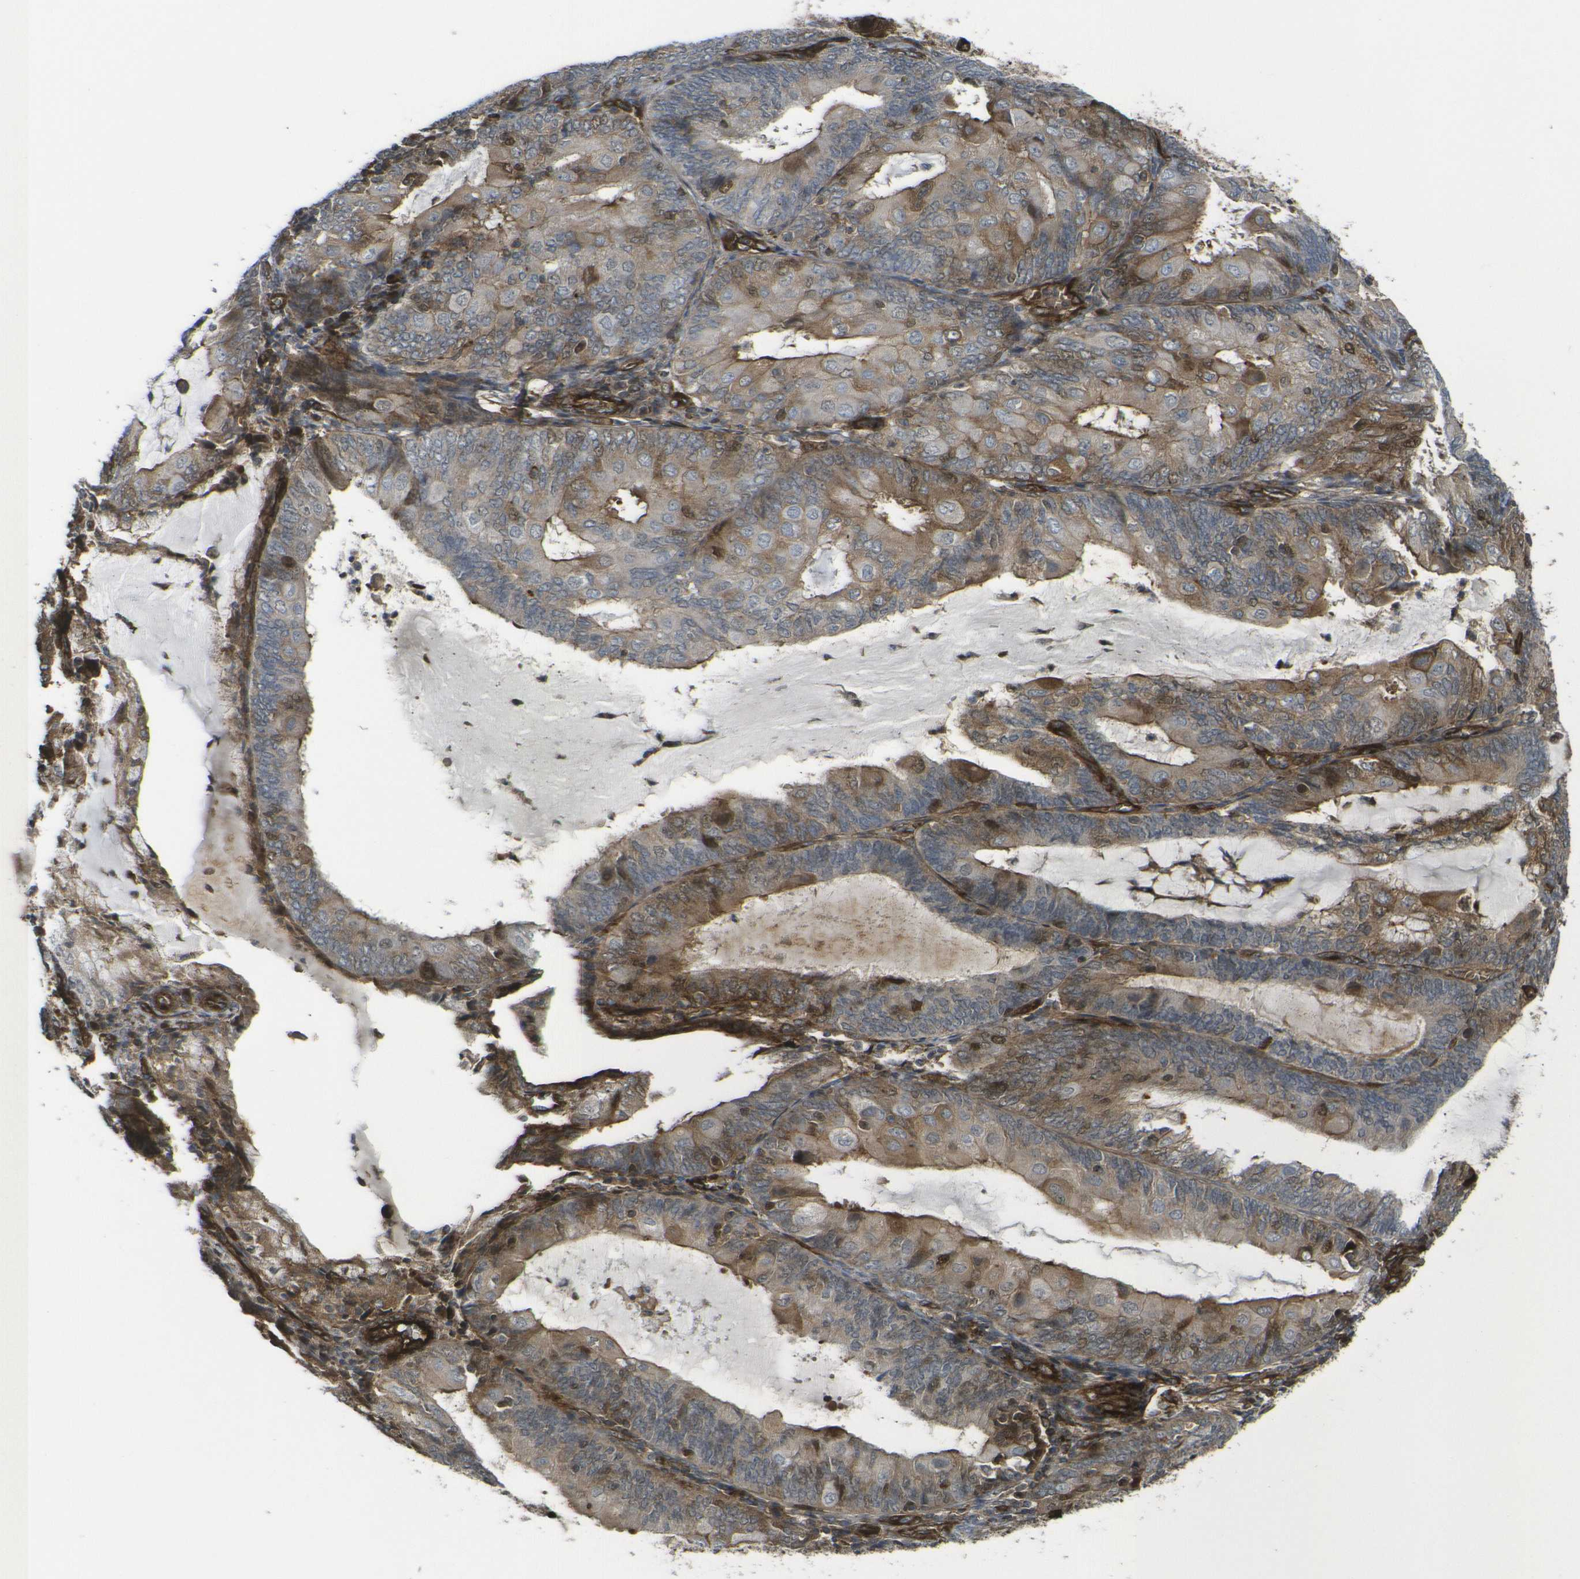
{"staining": {"intensity": "moderate", "quantity": "25%-75%", "location": "cytoplasmic/membranous,nuclear"}, "tissue": "endometrial cancer", "cell_type": "Tumor cells", "image_type": "cancer", "snomed": [{"axis": "morphology", "description": "Adenocarcinoma, NOS"}, {"axis": "topography", "description": "Endometrium"}], "caption": "A photomicrograph showing moderate cytoplasmic/membranous and nuclear positivity in about 25%-75% of tumor cells in endometrial adenocarcinoma, as visualized by brown immunohistochemical staining.", "gene": "ECE1", "patient": {"sex": "female", "age": 81}}